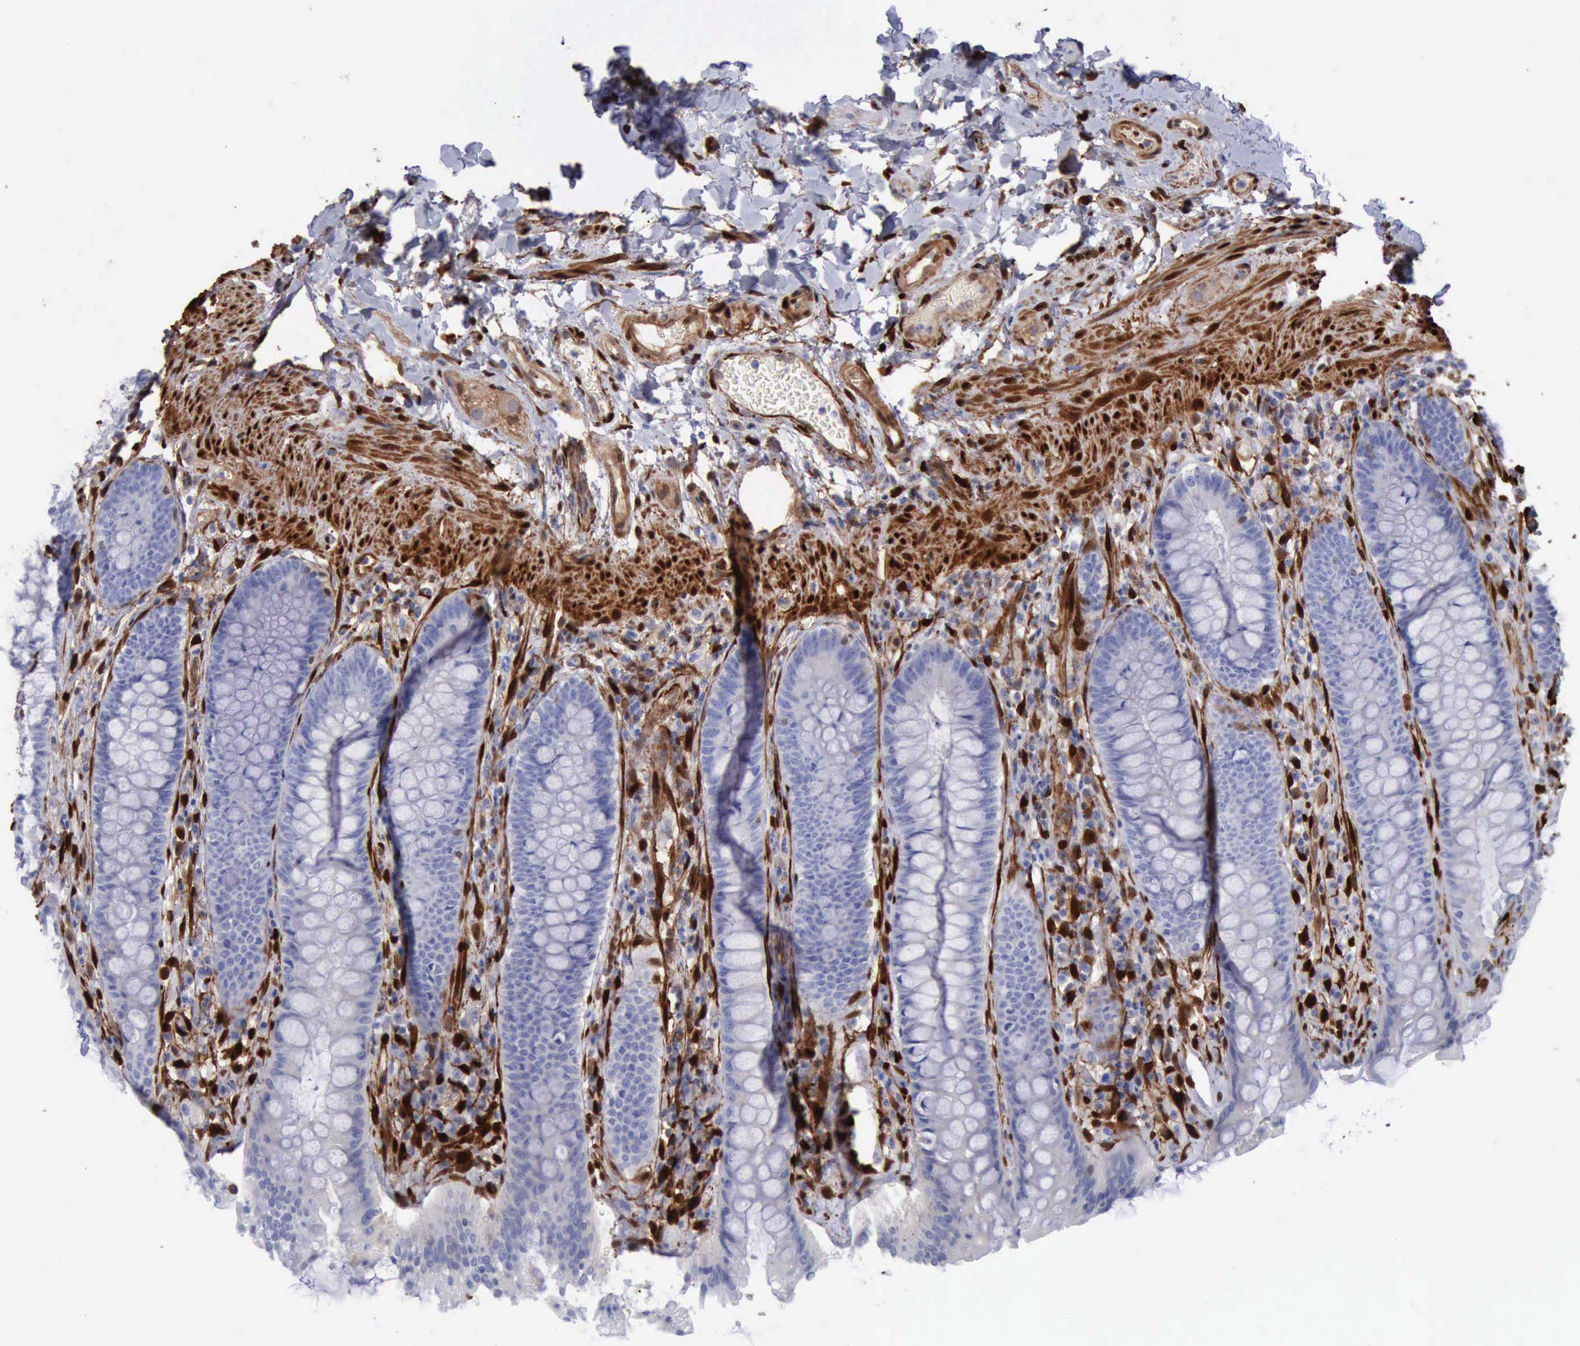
{"staining": {"intensity": "negative", "quantity": "none", "location": "none"}, "tissue": "rectum", "cell_type": "Glandular cells", "image_type": "normal", "snomed": [{"axis": "morphology", "description": "Normal tissue, NOS"}, {"axis": "topography", "description": "Rectum"}], "caption": "Protein analysis of benign rectum shows no significant expression in glandular cells. (Stains: DAB (3,3'-diaminobenzidine) immunohistochemistry (IHC) with hematoxylin counter stain, Microscopy: brightfield microscopy at high magnification).", "gene": "FHL1", "patient": {"sex": "female", "age": 46}}